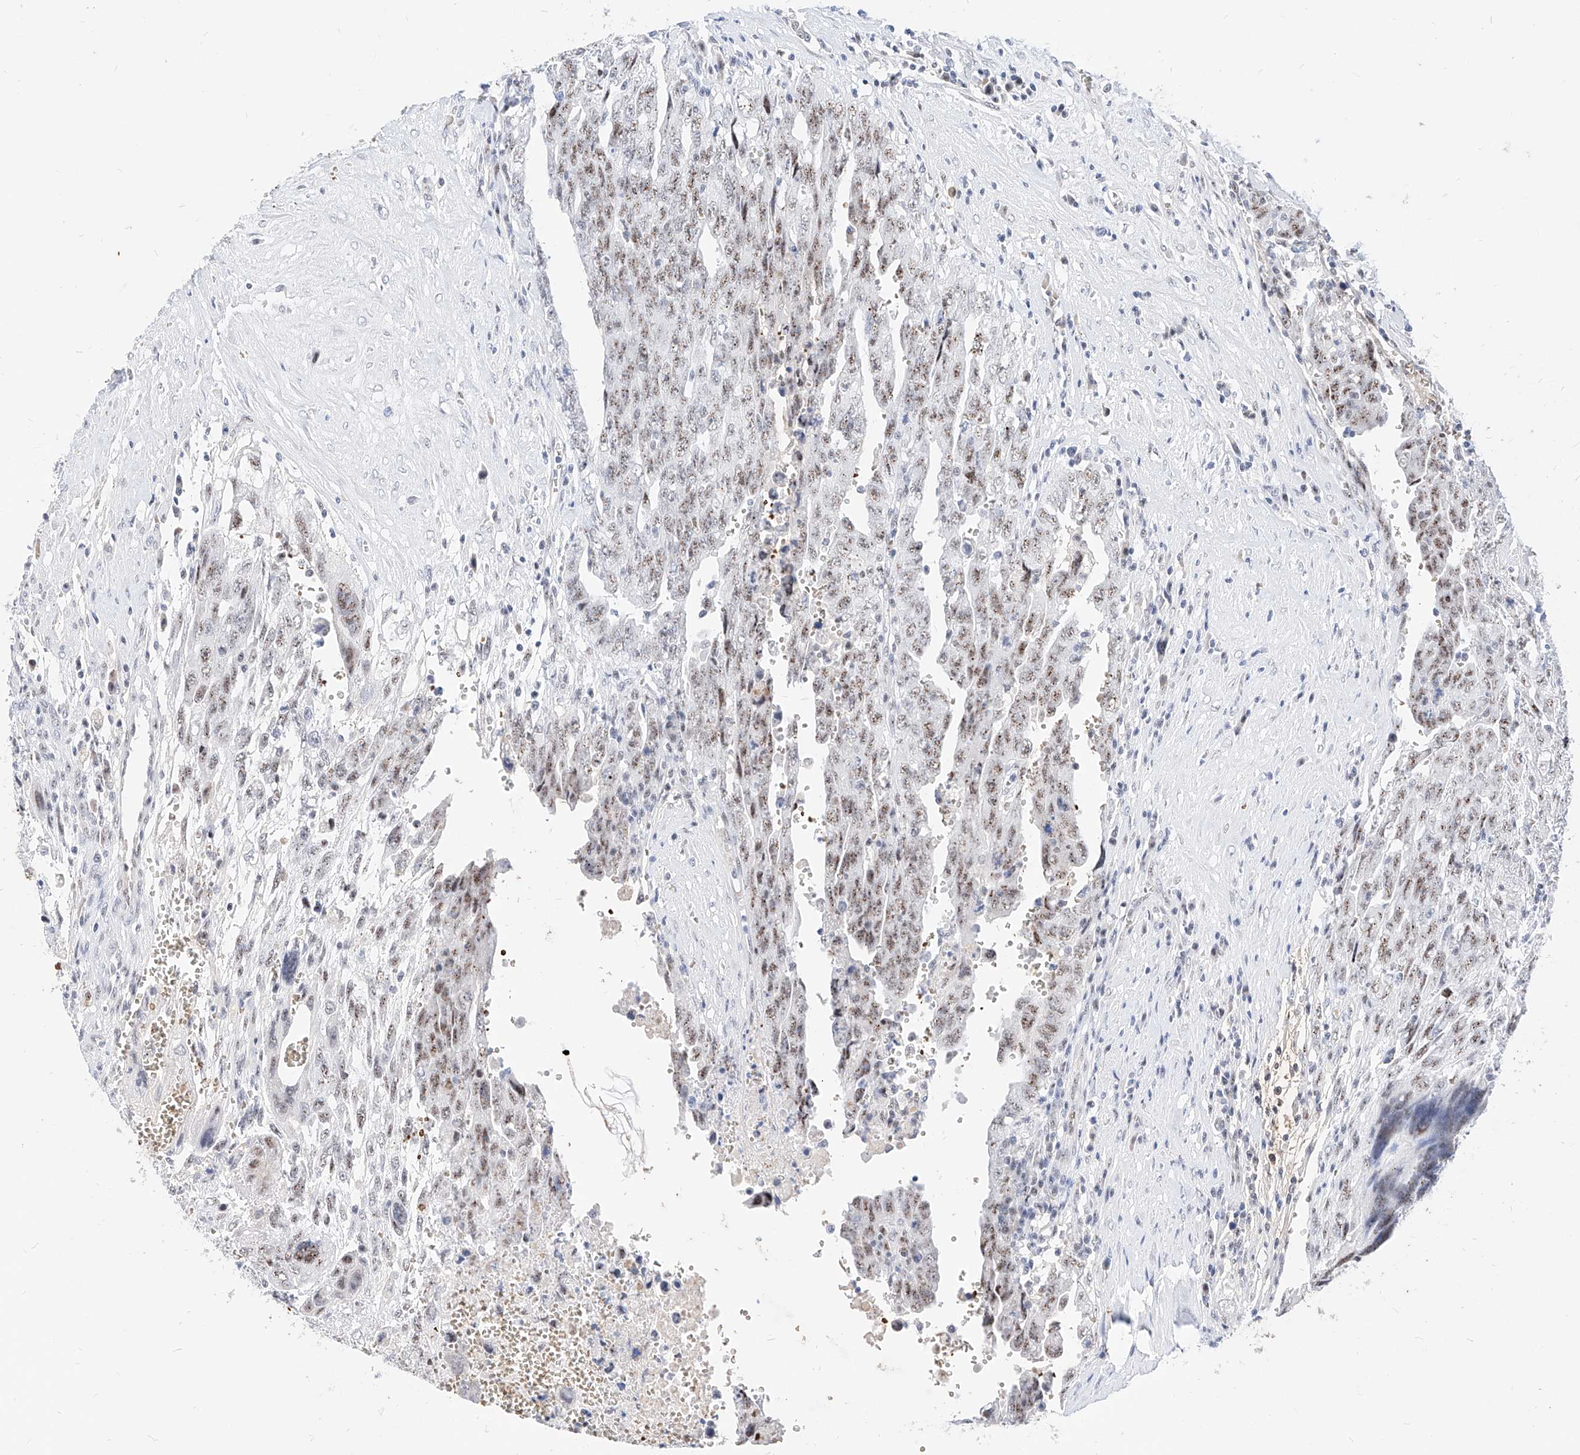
{"staining": {"intensity": "moderate", "quantity": ">75%", "location": "nuclear"}, "tissue": "testis cancer", "cell_type": "Tumor cells", "image_type": "cancer", "snomed": [{"axis": "morphology", "description": "Carcinoma, Embryonal, NOS"}, {"axis": "topography", "description": "Testis"}], "caption": "Moderate nuclear protein staining is identified in about >75% of tumor cells in testis cancer.", "gene": "ZFP42", "patient": {"sex": "male", "age": 28}}